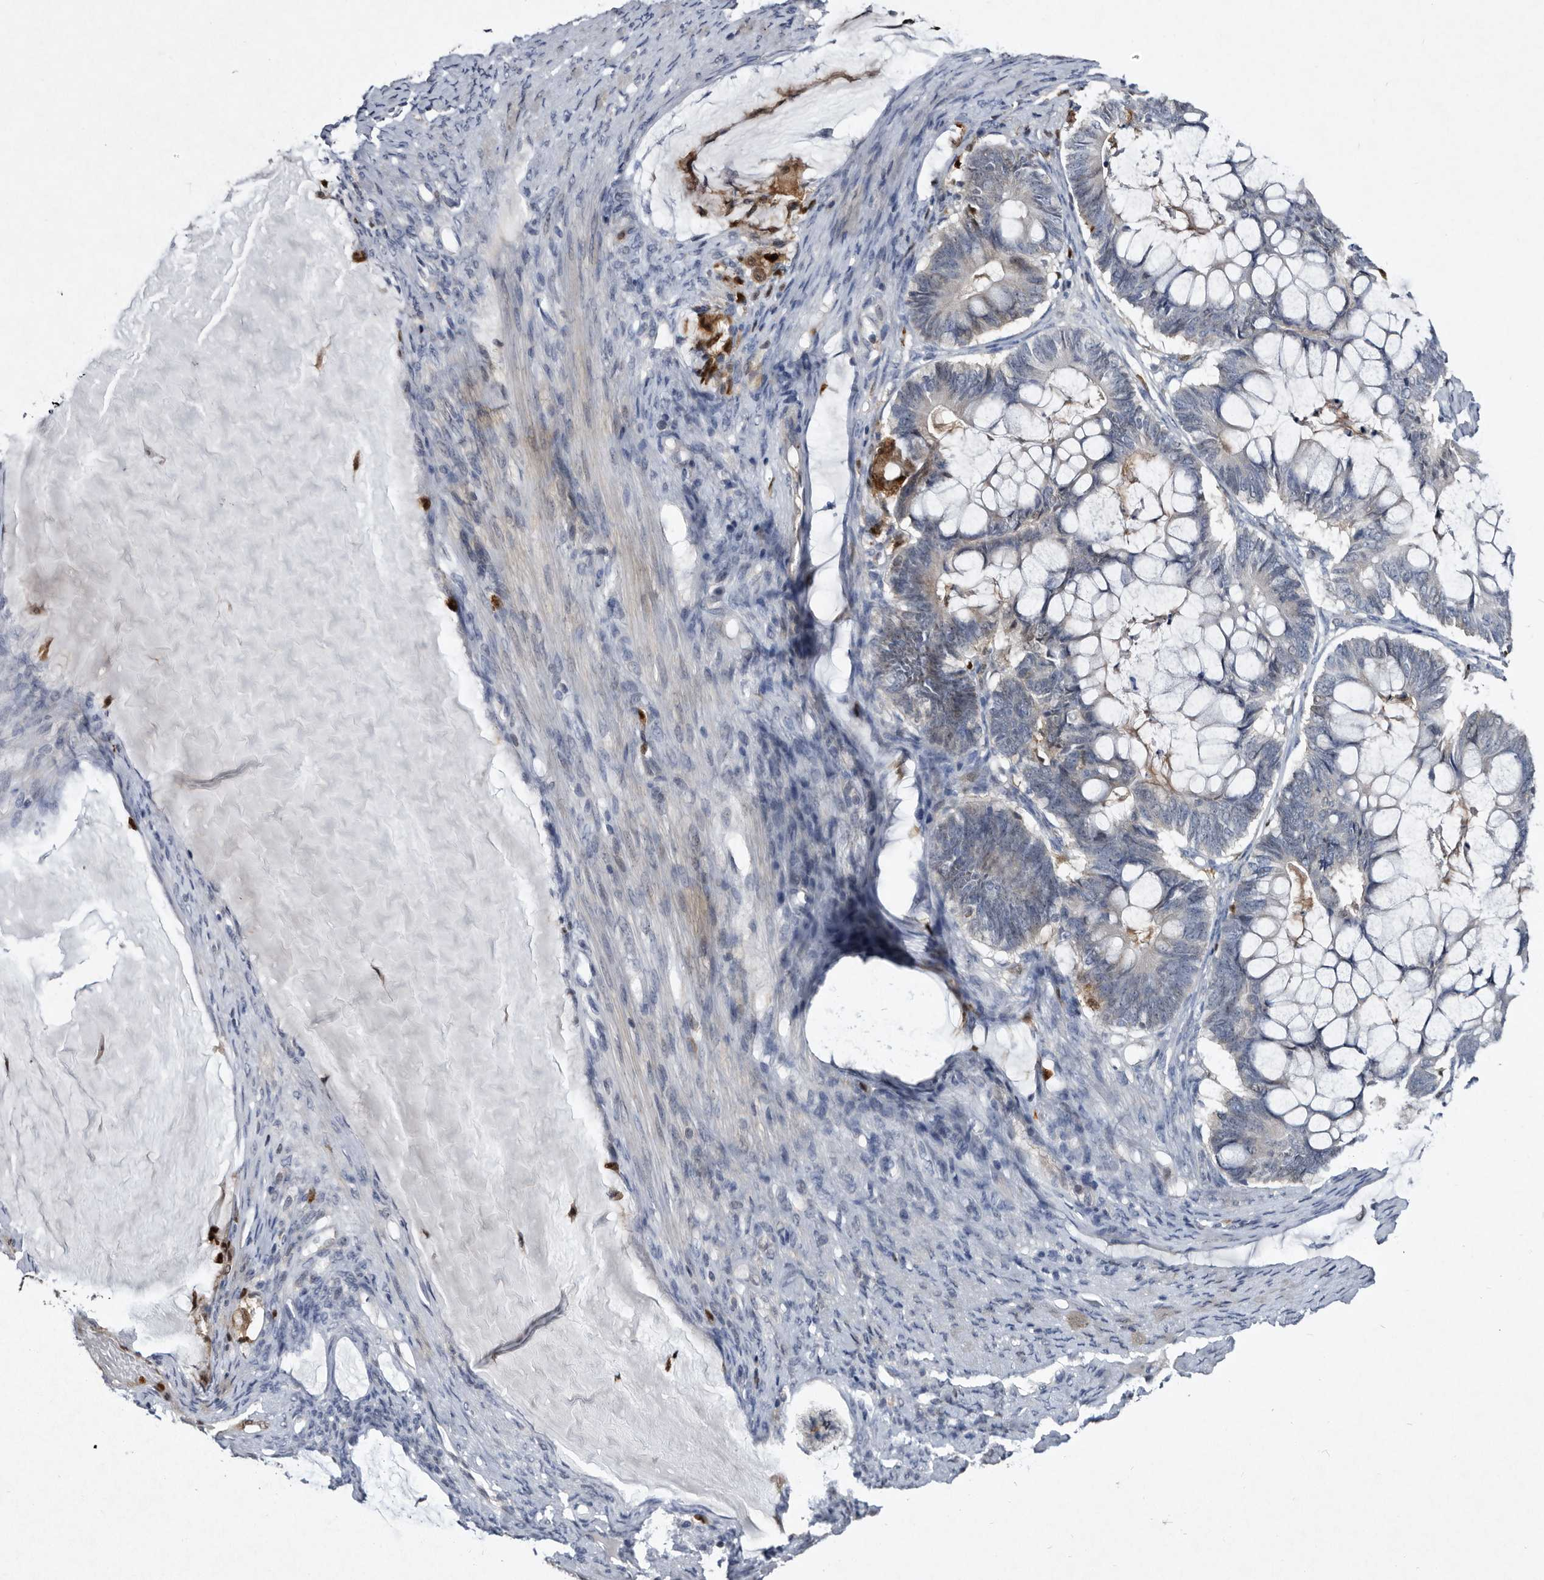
{"staining": {"intensity": "negative", "quantity": "none", "location": "none"}, "tissue": "ovarian cancer", "cell_type": "Tumor cells", "image_type": "cancer", "snomed": [{"axis": "morphology", "description": "Cystadenocarcinoma, mucinous, NOS"}, {"axis": "topography", "description": "Ovary"}], "caption": "Immunohistochemistry (IHC) of mucinous cystadenocarcinoma (ovarian) shows no expression in tumor cells.", "gene": "SERPINB8", "patient": {"sex": "female", "age": 61}}